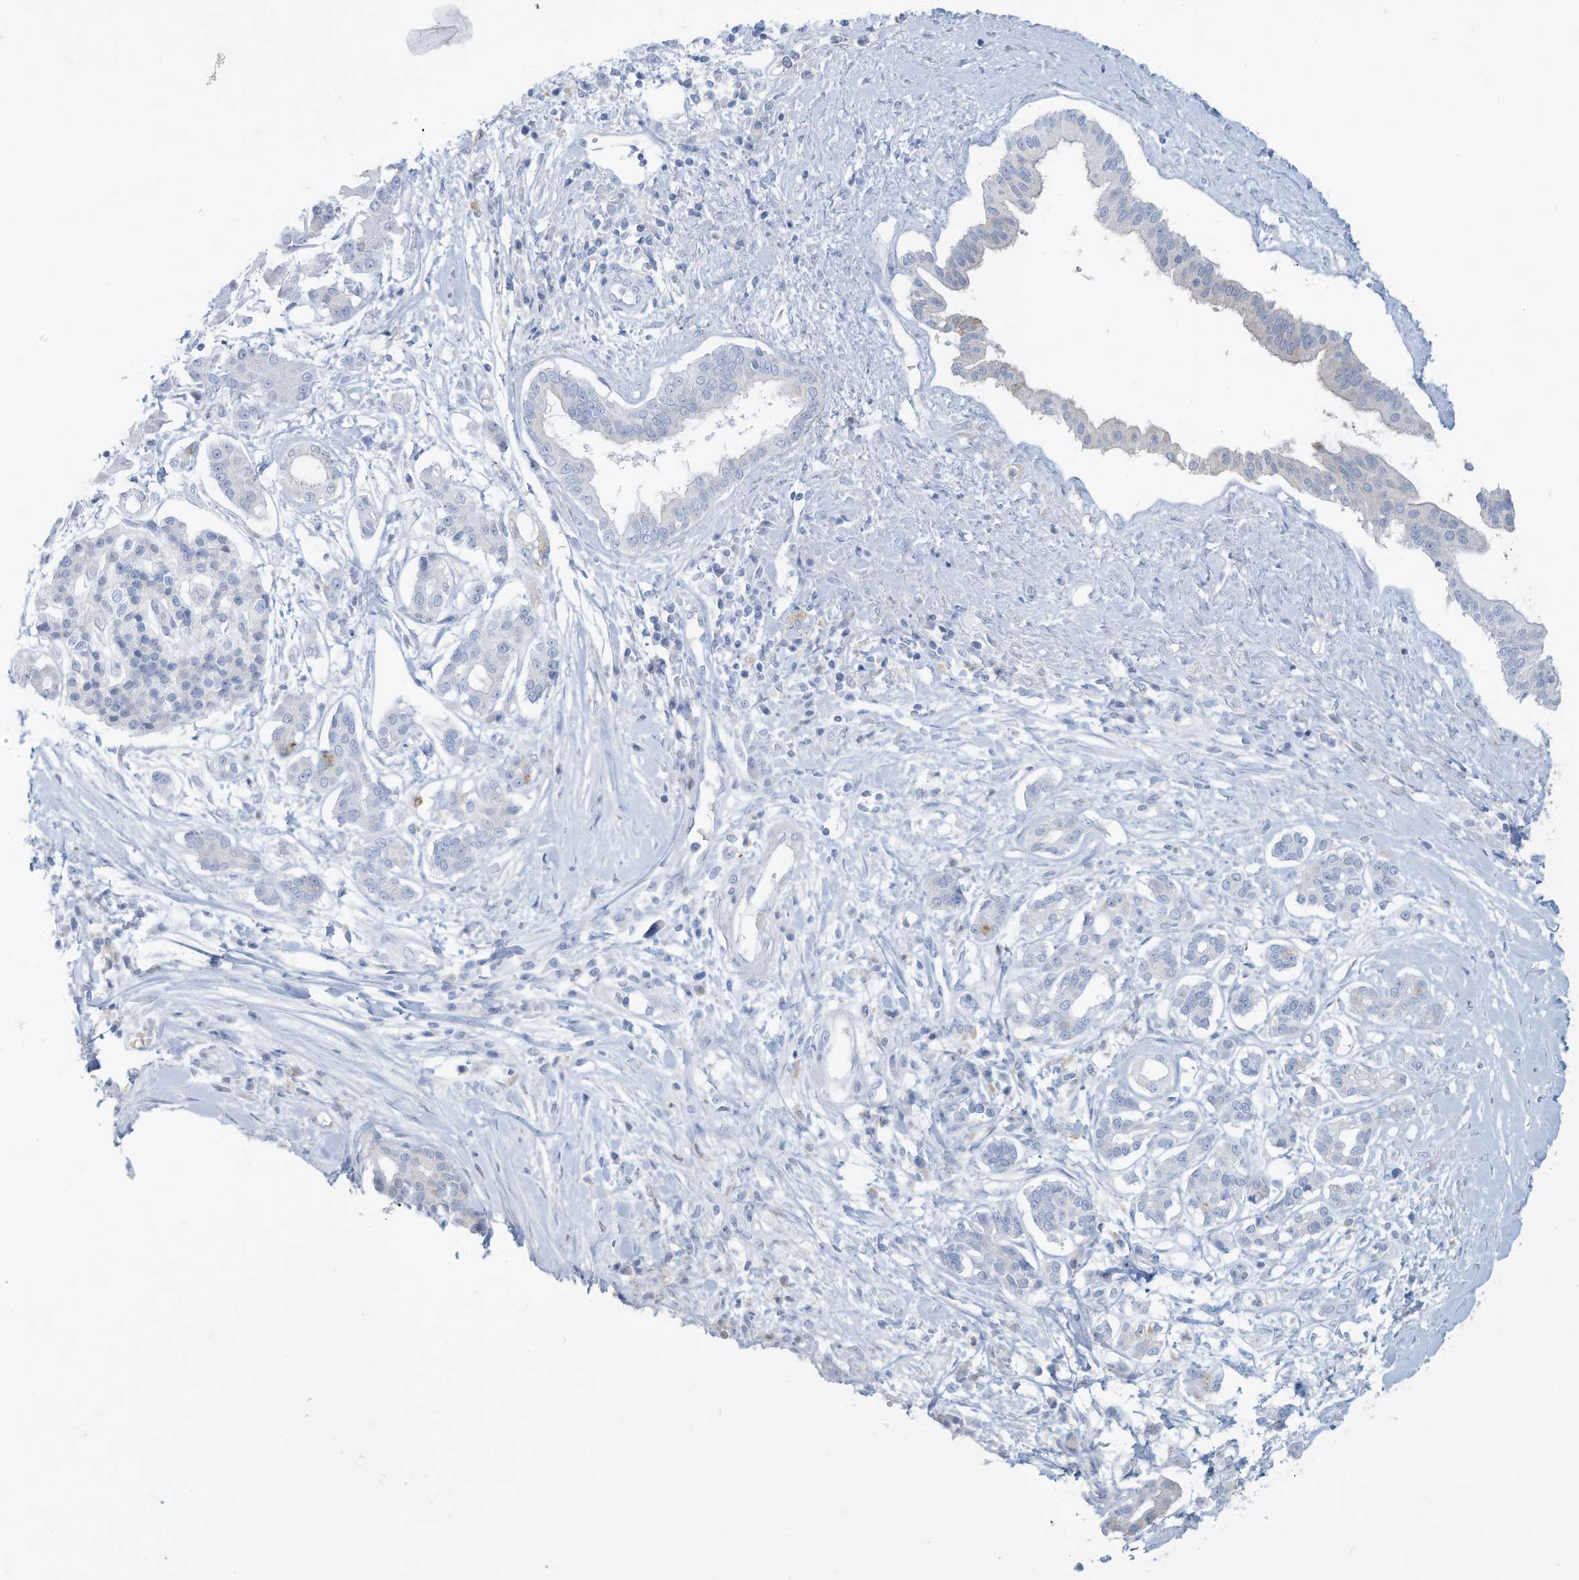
{"staining": {"intensity": "negative", "quantity": "none", "location": "none"}, "tissue": "pancreatic cancer", "cell_type": "Tumor cells", "image_type": "cancer", "snomed": [{"axis": "morphology", "description": "Inflammation, NOS"}, {"axis": "morphology", "description": "Adenocarcinoma, NOS"}, {"axis": "topography", "description": "Pancreas"}], "caption": "High magnification brightfield microscopy of adenocarcinoma (pancreatic) stained with DAB (brown) and counterstained with hematoxylin (blue): tumor cells show no significant positivity. Nuclei are stained in blue.", "gene": "ERI2", "patient": {"sex": "female", "age": 56}}